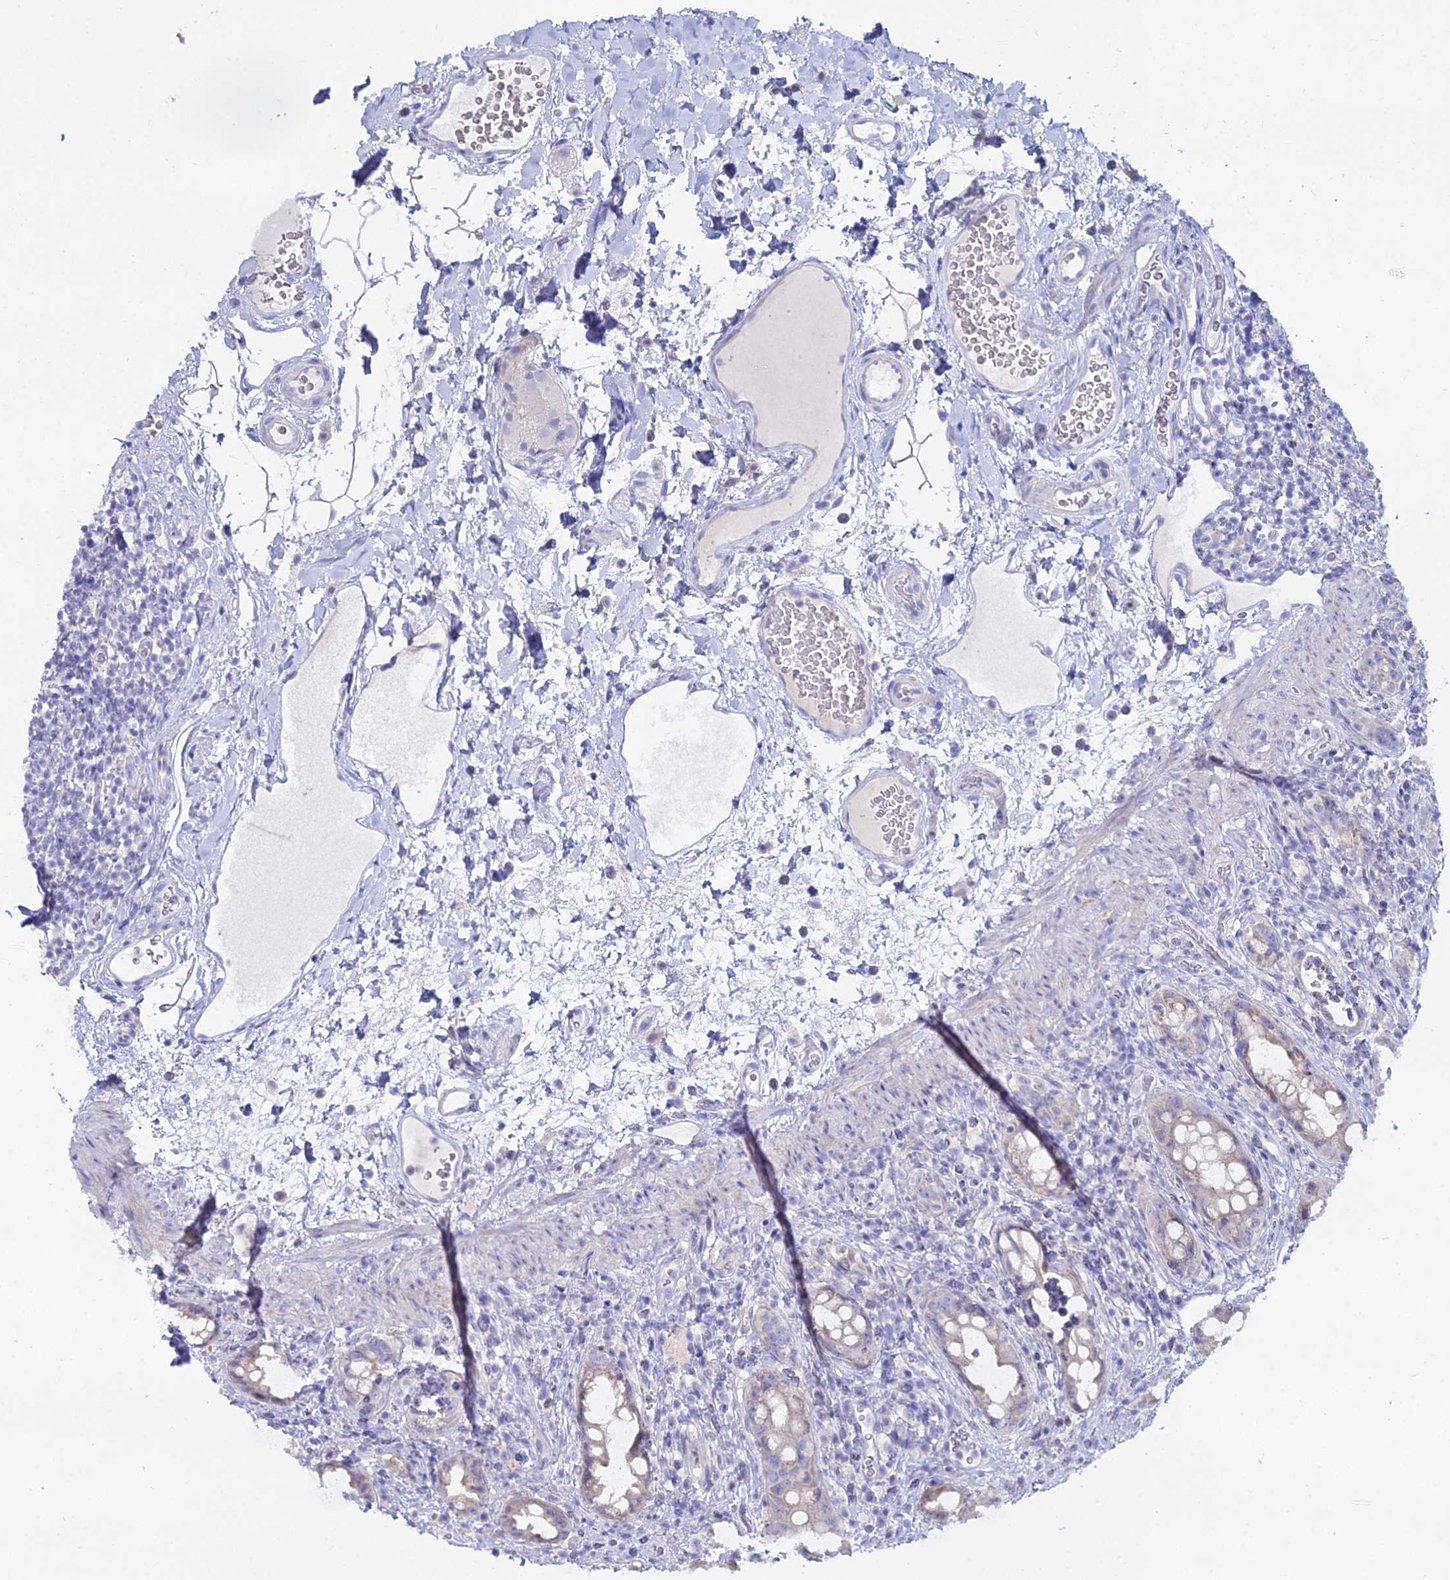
{"staining": {"intensity": "moderate", "quantity": "<25%", "location": "cytoplasmic/membranous"}, "tissue": "rectum", "cell_type": "Glandular cells", "image_type": "normal", "snomed": [{"axis": "morphology", "description": "Normal tissue, NOS"}, {"axis": "topography", "description": "Rectum"}], "caption": "Glandular cells show moderate cytoplasmic/membranous positivity in about <25% of cells in normal rectum.", "gene": "DHX34", "patient": {"sex": "female", "age": 57}}